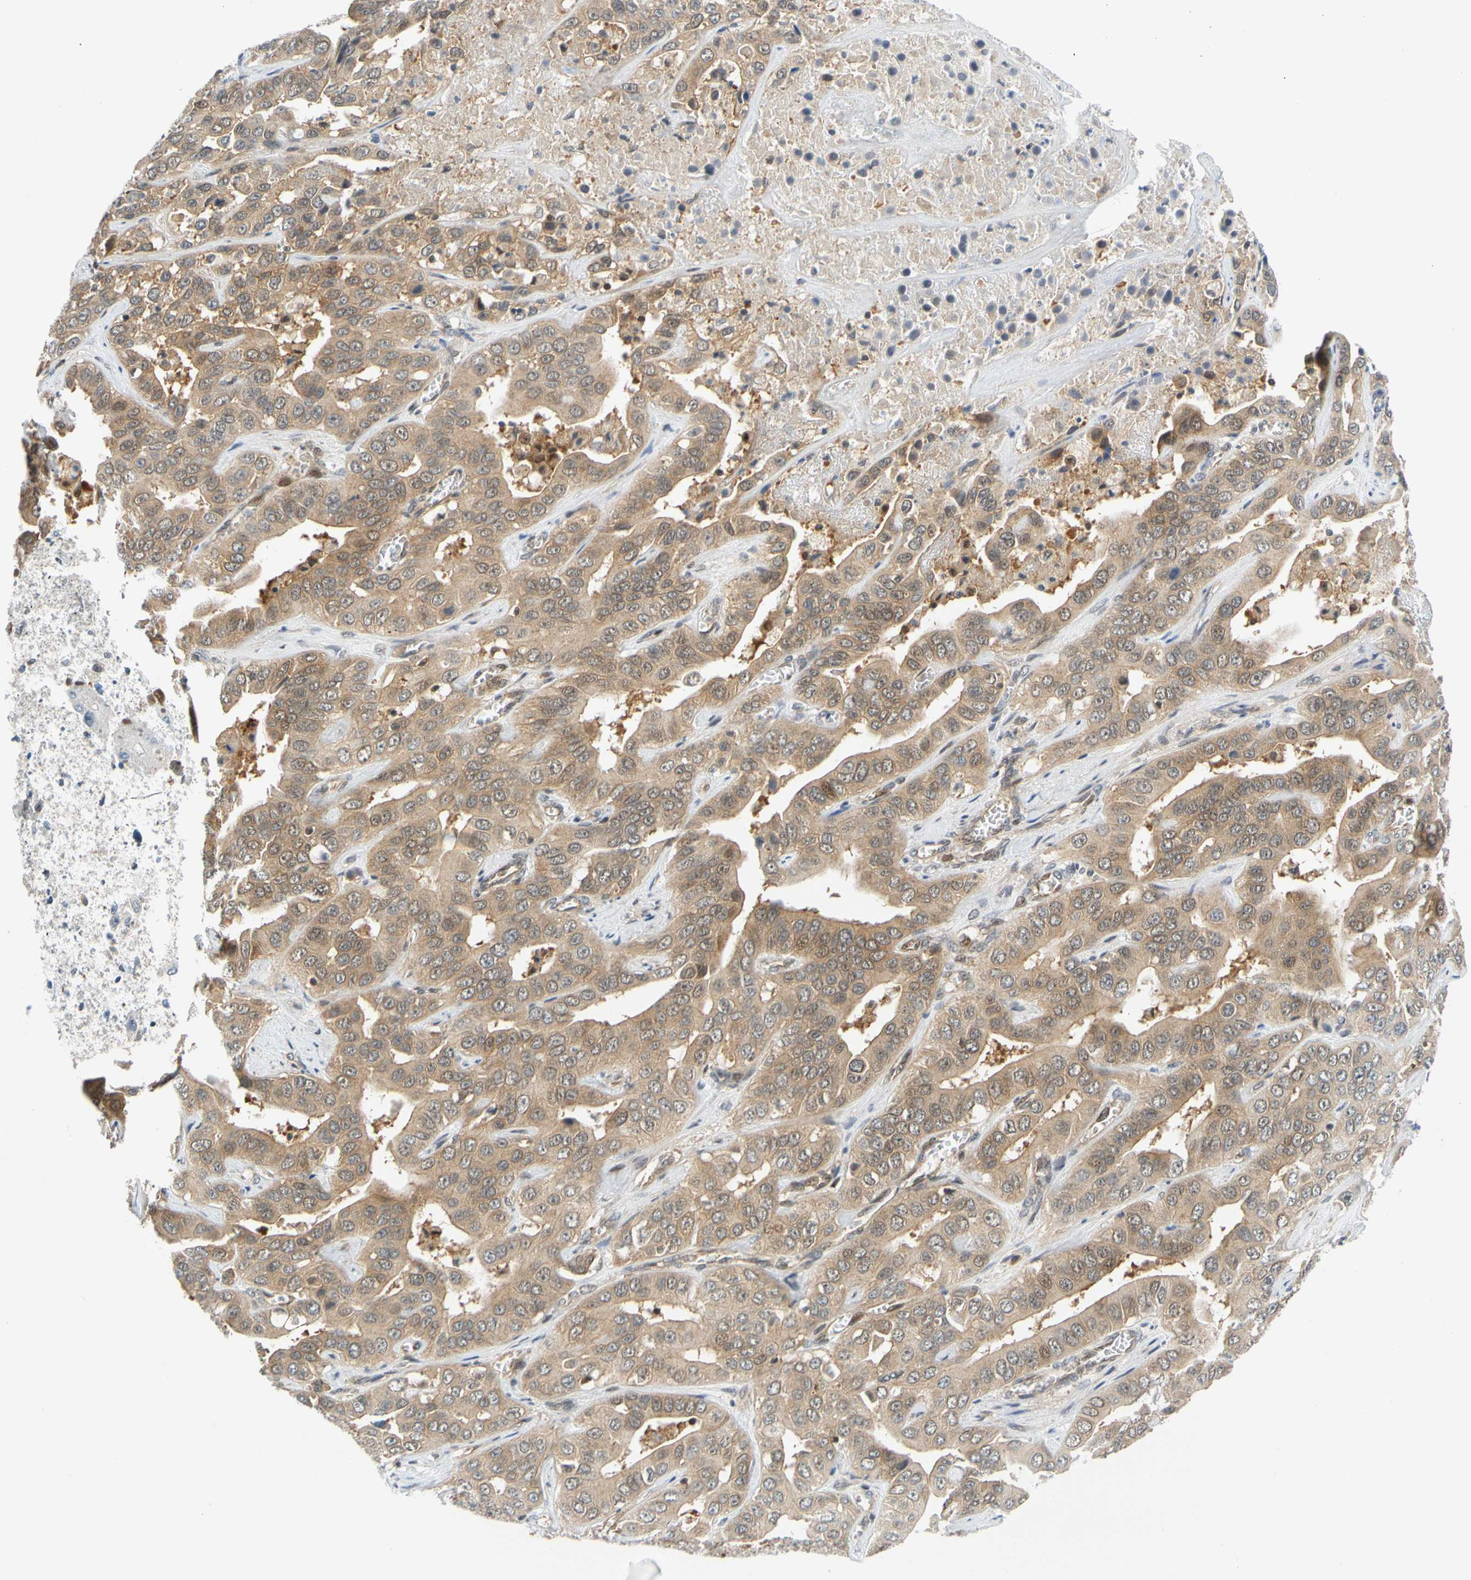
{"staining": {"intensity": "moderate", "quantity": ">75%", "location": "cytoplasmic/membranous"}, "tissue": "liver cancer", "cell_type": "Tumor cells", "image_type": "cancer", "snomed": [{"axis": "morphology", "description": "Cholangiocarcinoma"}, {"axis": "topography", "description": "Liver"}], "caption": "Tumor cells display medium levels of moderate cytoplasmic/membranous positivity in about >75% of cells in liver cancer (cholangiocarcinoma).", "gene": "MAPK9", "patient": {"sex": "female", "age": 52}}